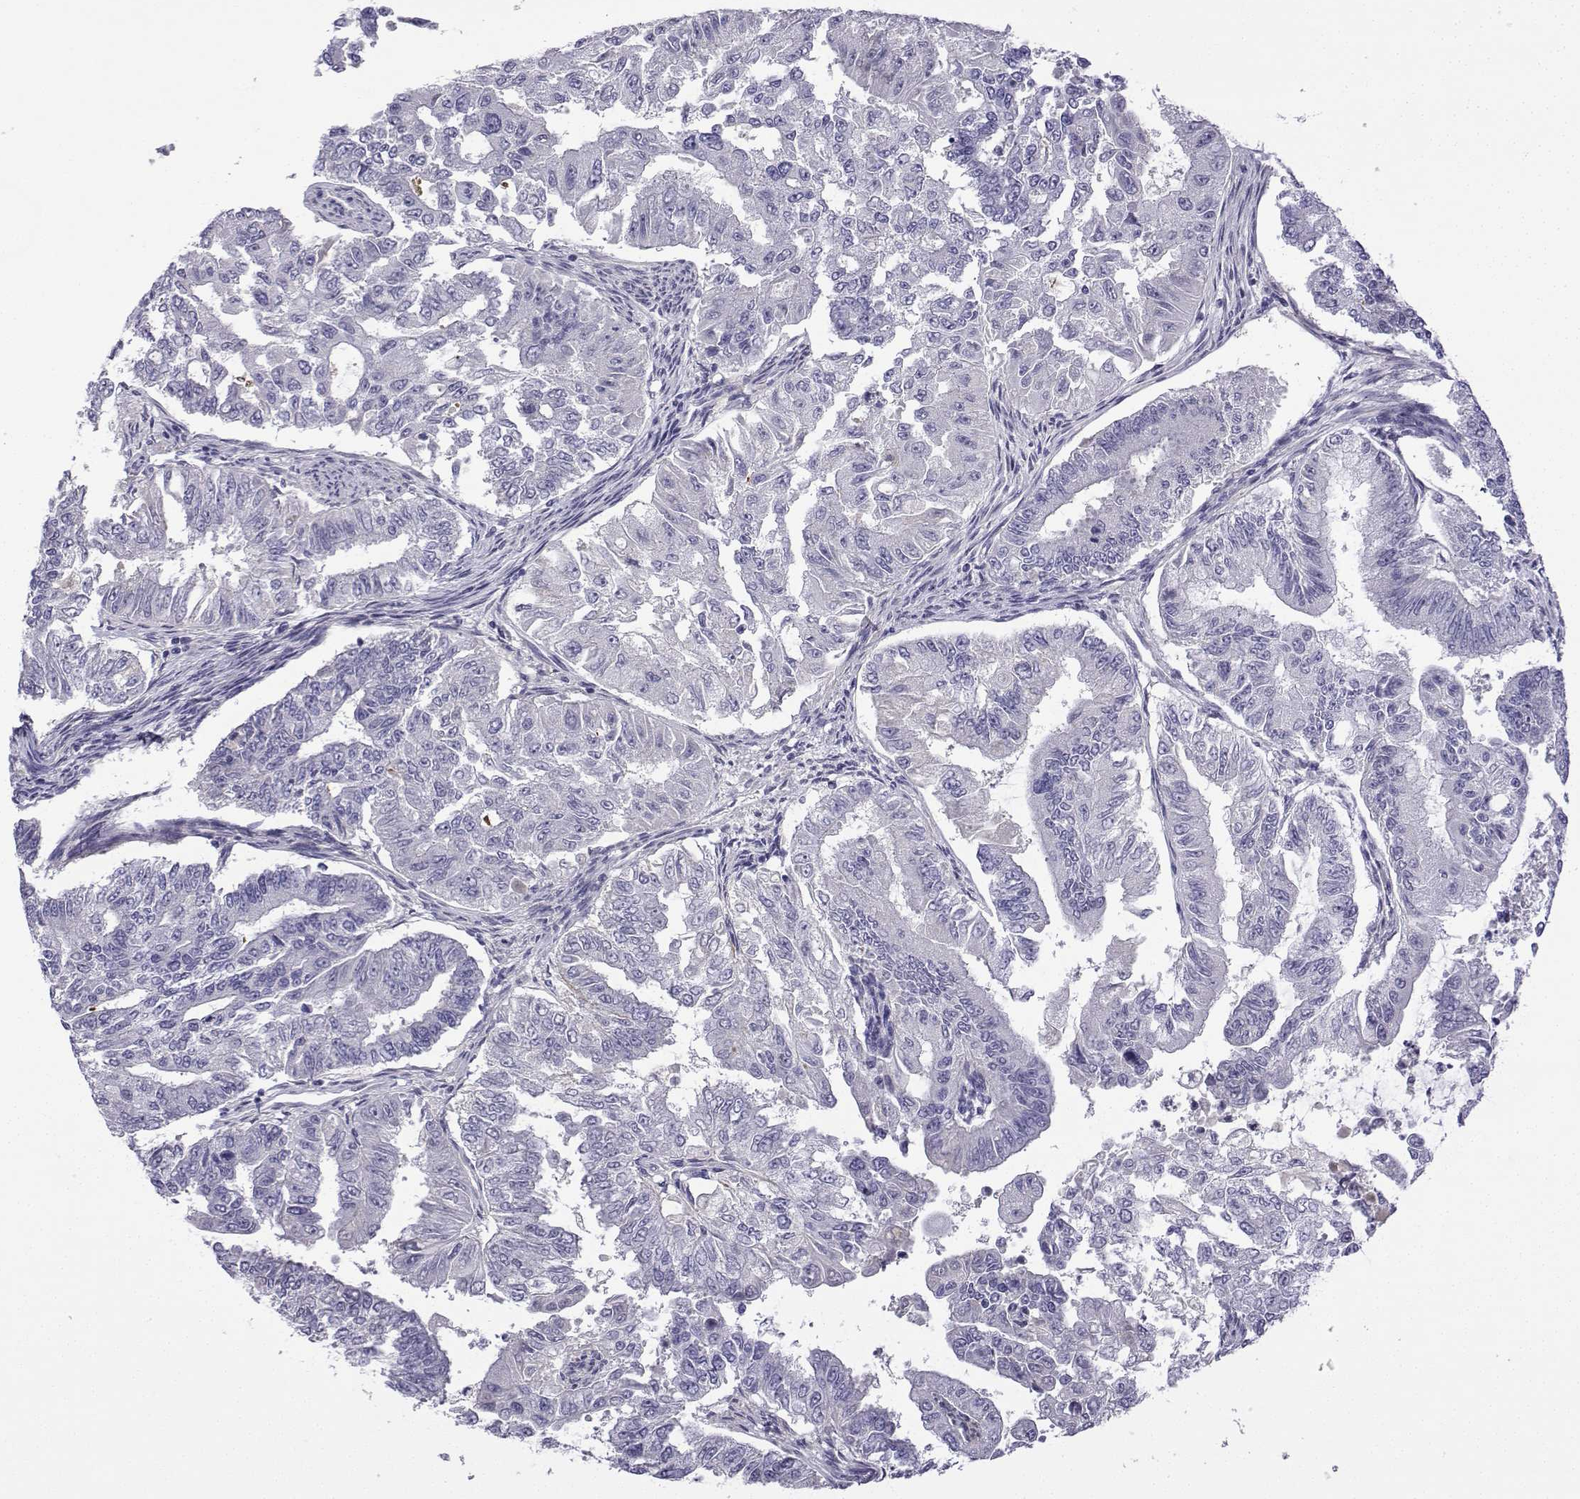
{"staining": {"intensity": "negative", "quantity": "none", "location": "none"}, "tissue": "endometrial cancer", "cell_type": "Tumor cells", "image_type": "cancer", "snomed": [{"axis": "morphology", "description": "Adenocarcinoma, NOS"}, {"axis": "topography", "description": "Uterus"}], "caption": "Immunohistochemical staining of endometrial cancer (adenocarcinoma) reveals no significant expression in tumor cells. (Stains: DAB IHC with hematoxylin counter stain, Microscopy: brightfield microscopy at high magnification).", "gene": "SPACA7", "patient": {"sex": "female", "age": 59}}